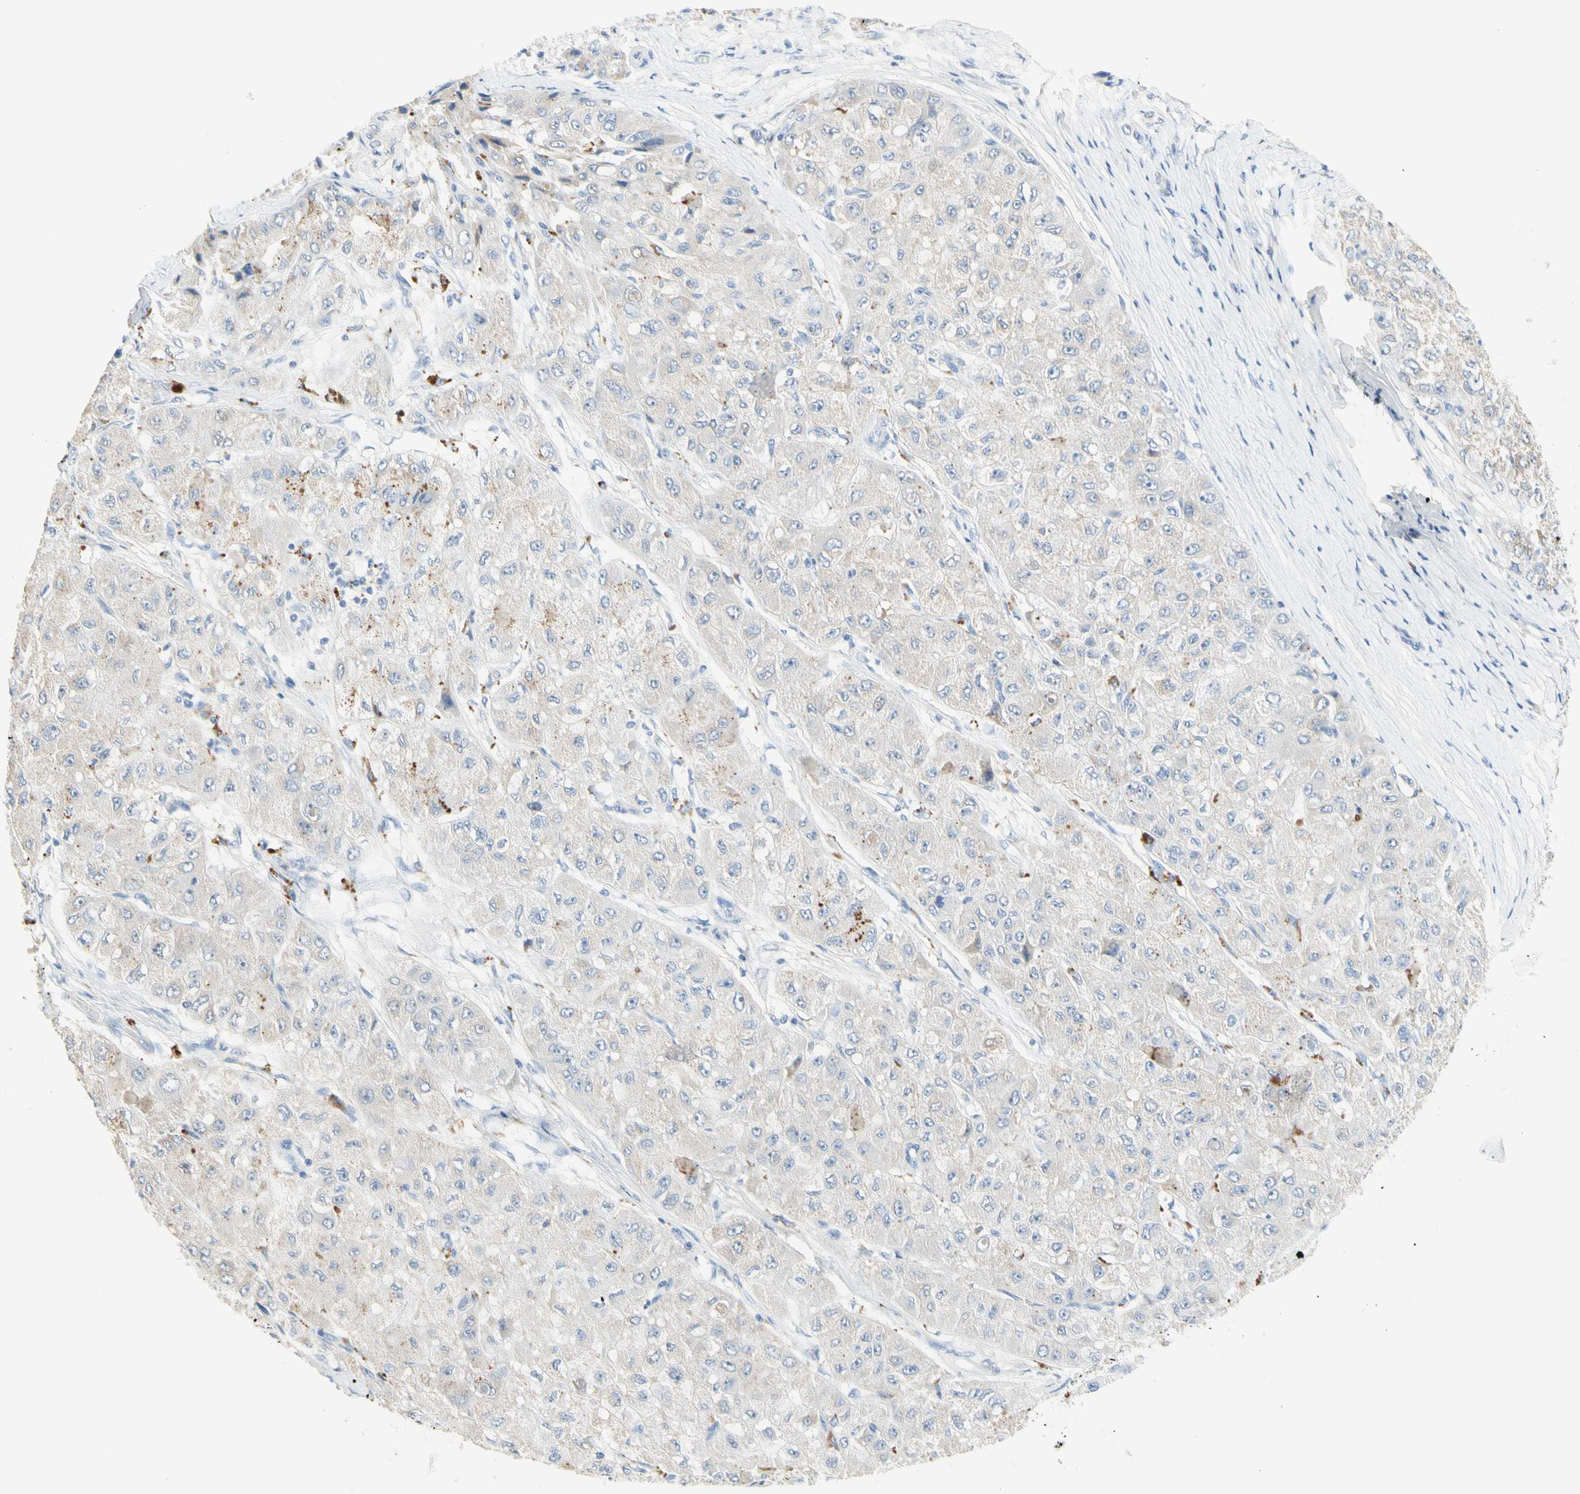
{"staining": {"intensity": "moderate", "quantity": "<25%", "location": "cytoplasmic/membranous"}, "tissue": "liver cancer", "cell_type": "Tumor cells", "image_type": "cancer", "snomed": [{"axis": "morphology", "description": "Carcinoma, Hepatocellular, NOS"}, {"axis": "topography", "description": "Liver"}], "caption": "A low amount of moderate cytoplasmic/membranous expression is identified in about <25% of tumor cells in liver hepatocellular carcinoma tissue.", "gene": "NECTIN4", "patient": {"sex": "male", "age": 80}}